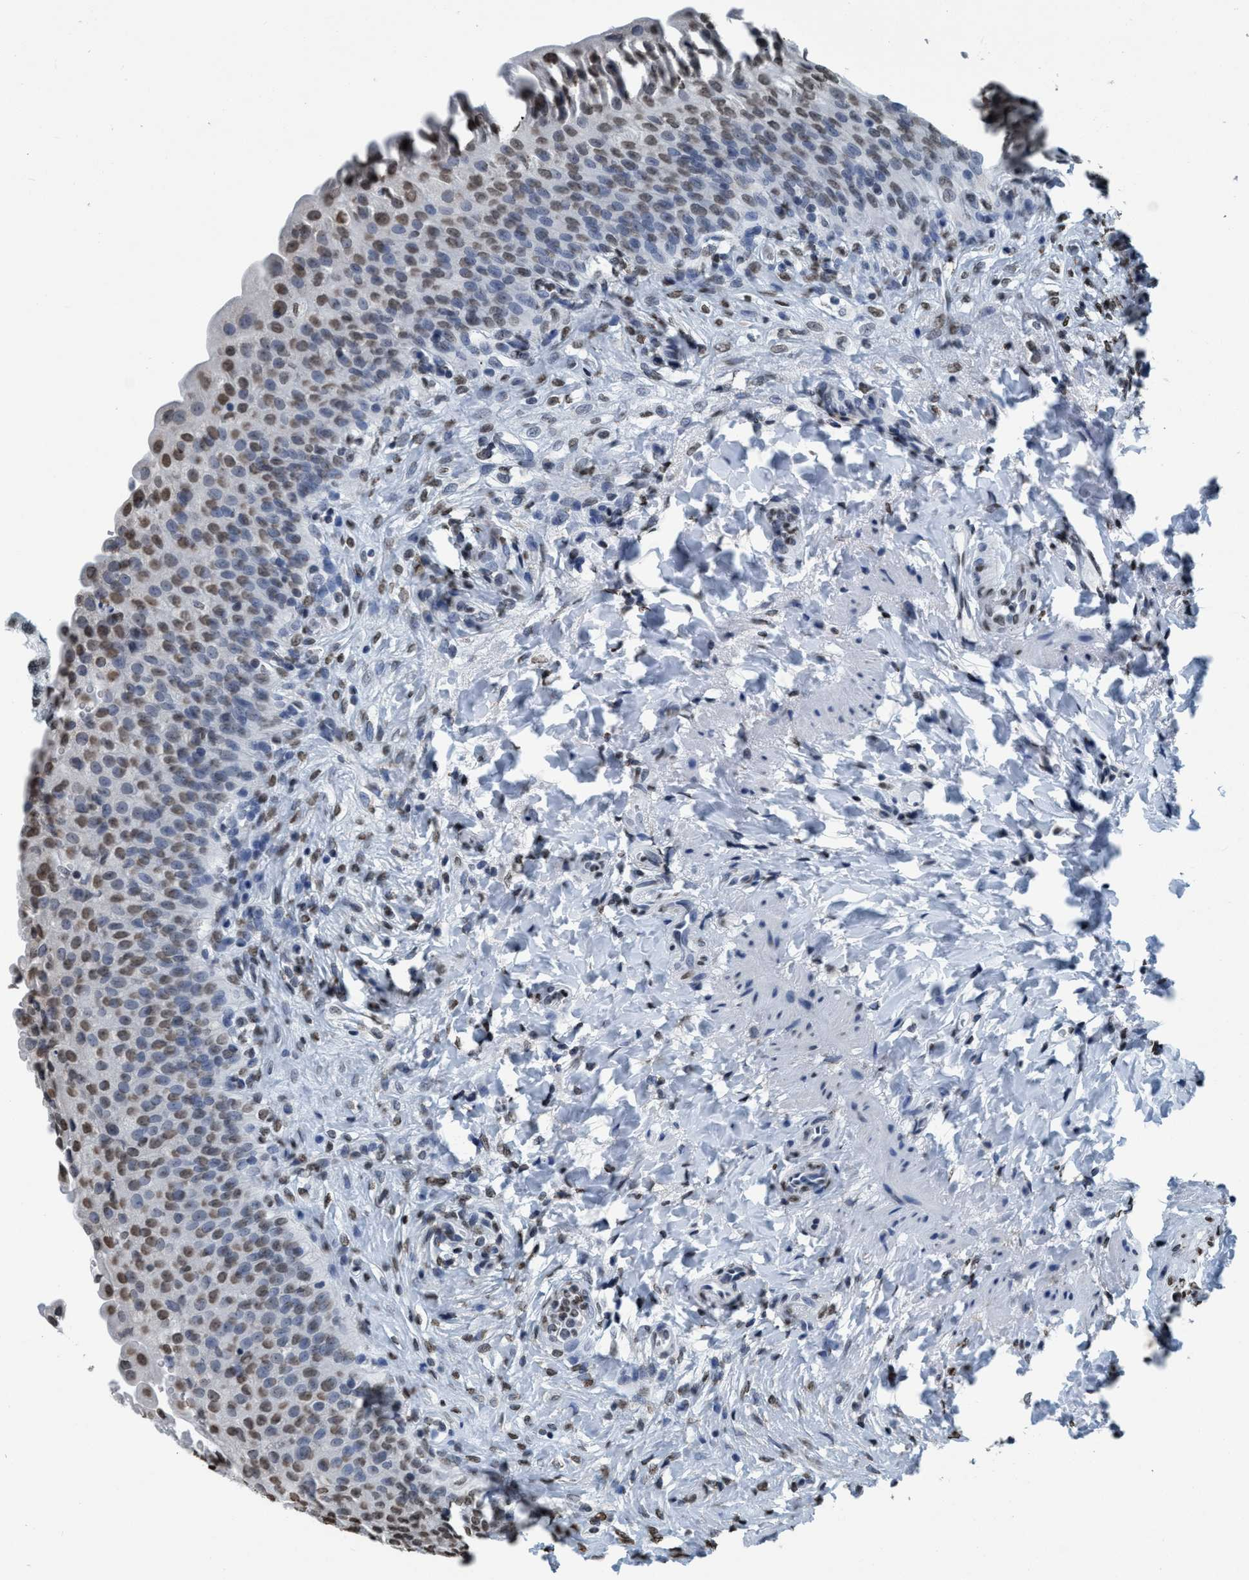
{"staining": {"intensity": "weak", "quantity": "25%-75%", "location": "nuclear"}, "tissue": "urinary bladder", "cell_type": "Urothelial cells", "image_type": "normal", "snomed": [{"axis": "morphology", "description": "Urothelial carcinoma, High grade"}, {"axis": "topography", "description": "Urinary bladder"}], "caption": "Unremarkable urinary bladder demonstrates weak nuclear expression in about 25%-75% of urothelial cells, visualized by immunohistochemistry. The staining was performed using DAB (3,3'-diaminobenzidine) to visualize the protein expression in brown, while the nuclei were stained in blue with hematoxylin (Magnification: 20x).", "gene": "CCNE2", "patient": {"sex": "male", "age": 46}}